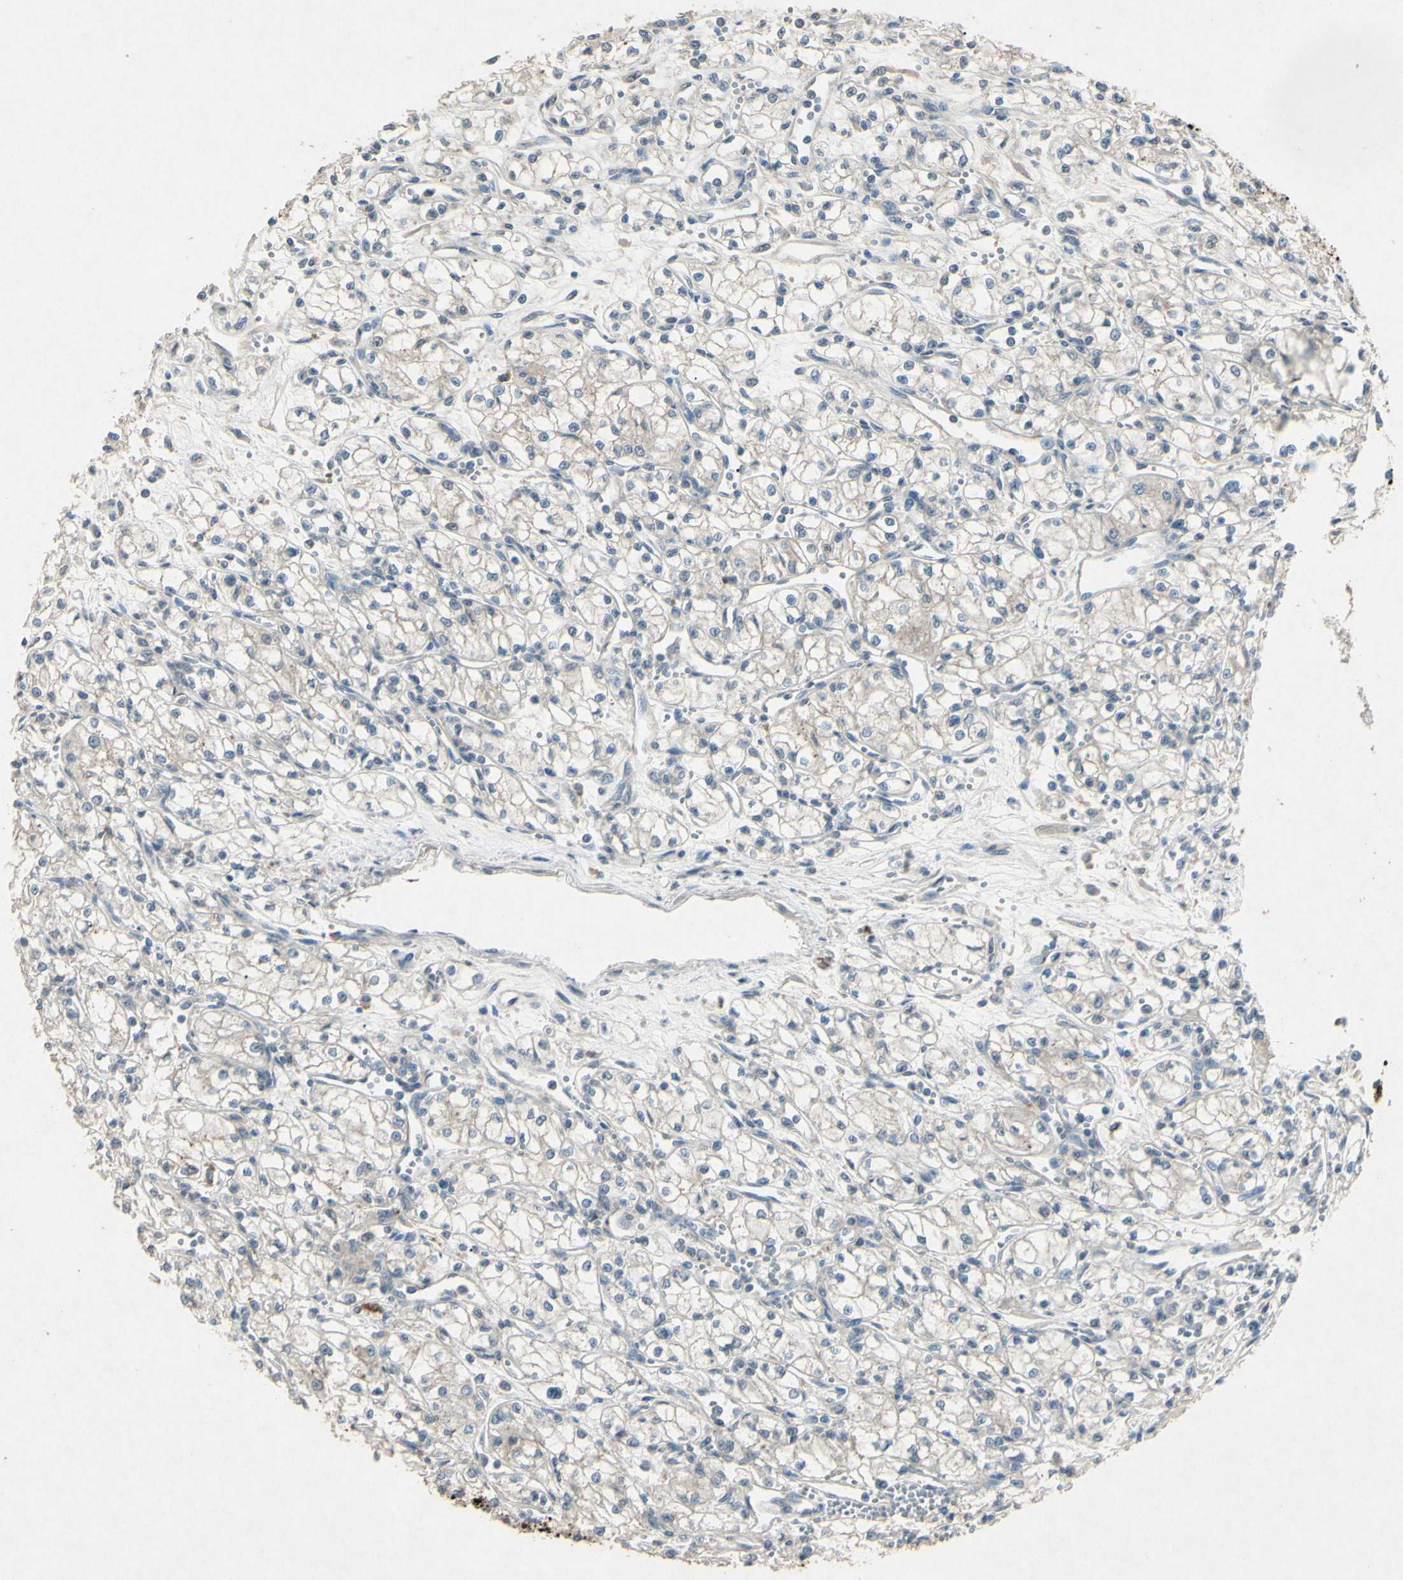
{"staining": {"intensity": "weak", "quantity": "<25%", "location": "cytoplasmic/membranous"}, "tissue": "renal cancer", "cell_type": "Tumor cells", "image_type": "cancer", "snomed": [{"axis": "morphology", "description": "Normal tissue, NOS"}, {"axis": "morphology", "description": "Adenocarcinoma, NOS"}, {"axis": "topography", "description": "Kidney"}], "caption": "Immunohistochemistry image of human renal adenocarcinoma stained for a protein (brown), which reveals no expression in tumor cells.", "gene": "TIMM21", "patient": {"sex": "male", "age": 59}}